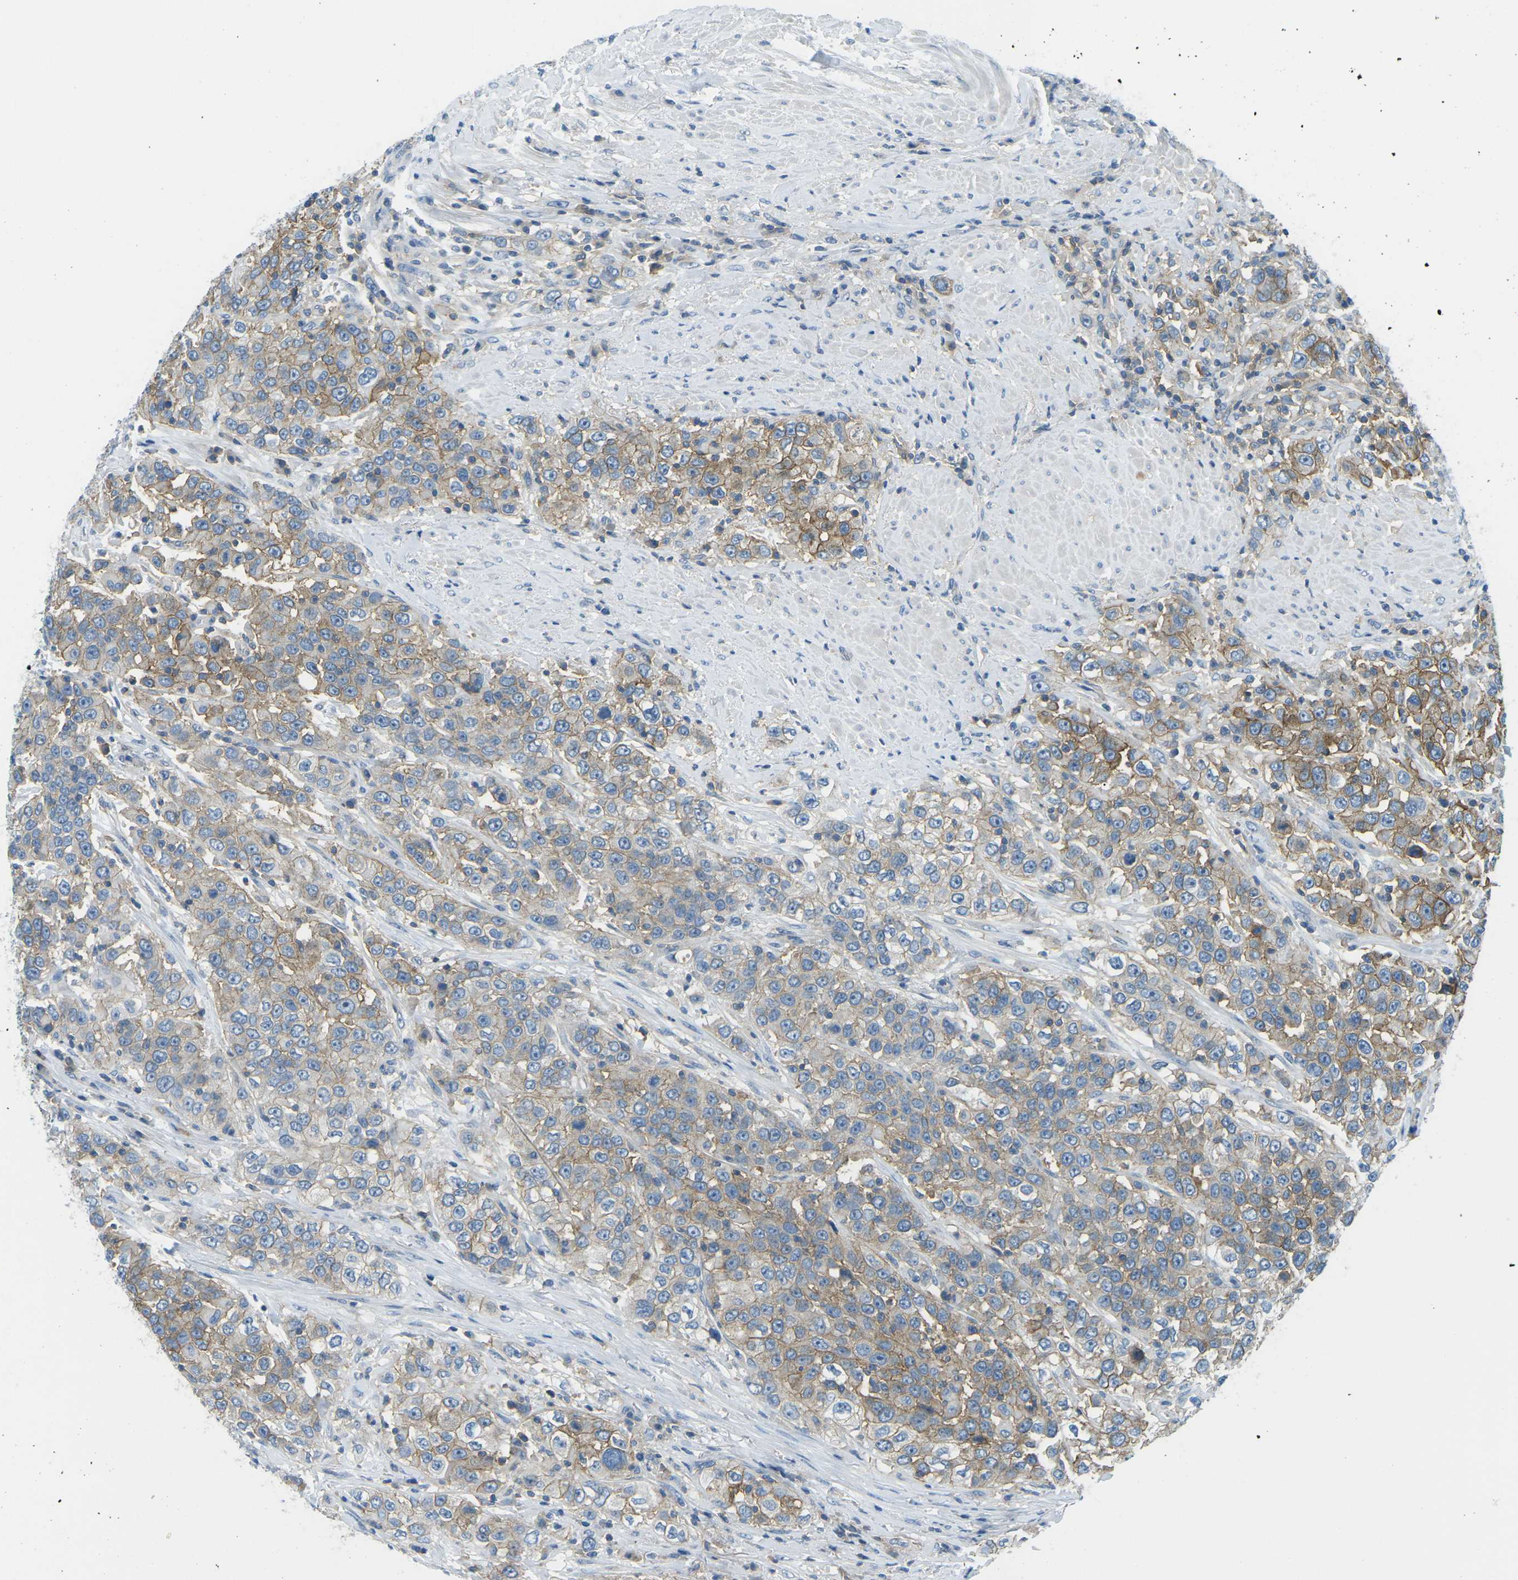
{"staining": {"intensity": "weak", "quantity": "25%-75%", "location": "cytoplasmic/membranous"}, "tissue": "urothelial cancer", "cell_type": "Tumor cells", "image_type": "cancer", "snomed": [{"axis": "morphology", "description": "Urothelial carcinoma, High grade"}, {"axis": "topography", "description": "Urinary bladder"}], "caption": "Immunohistochemical staining of urothelial cancer reveals low levels of weak cytoplasmic/membranous protein expression in approximately 25%-75% of tumor cells. The staining is performed using DAB (3,3'-diaminobenzidine) brown chromogen to label protein expression. The nuclei are counter-stained blue using hematoxylin.", "gene": "CD47", "patient": {"sex": "female", "age": 80}}